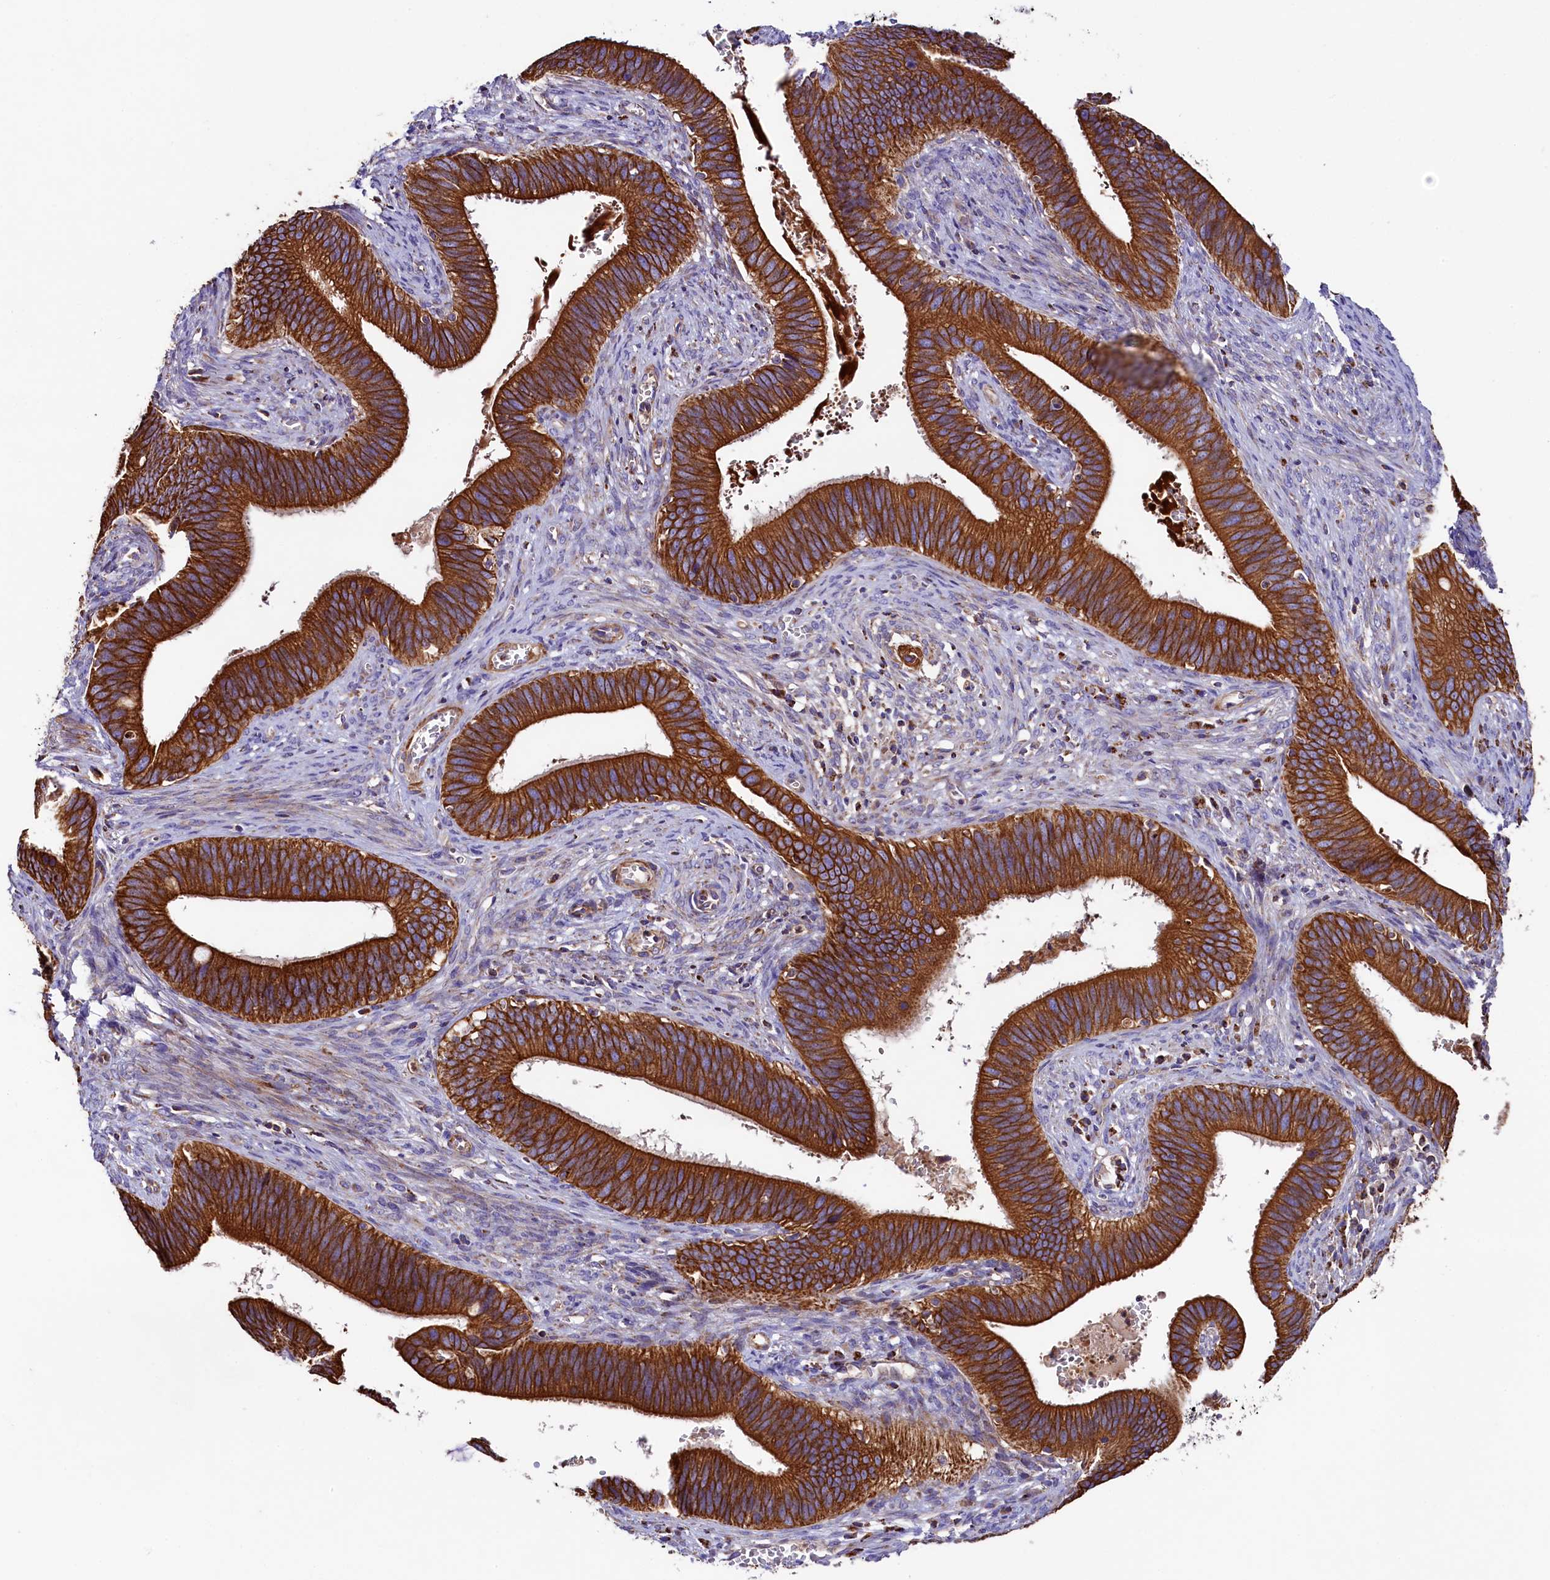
{"staining": {"intensity": "strong", "quantity": ">75%", "location": "cytoplasmic/membranous"}, "tissue": "cervical cancer", "cell_type": "Tumor cells", "image_type": "cancer", "snomed": [{"axis": "morphology", "description": "Adenocarcinoma, NOS"}, {"axis": "topography", "description": "Cervix"}], "caption": "A photomicrograph of human cervical adenocarcinoma stained for a protein displays strong cytoplasmic/membranous brown staining in tumor cells. Using DAB (brown) and hematoxylin (blue) stains, captured at high magnification using brightfield microscopy.", "gene": "CLYBL", "patient": {"sex": "female", "age": 42}}